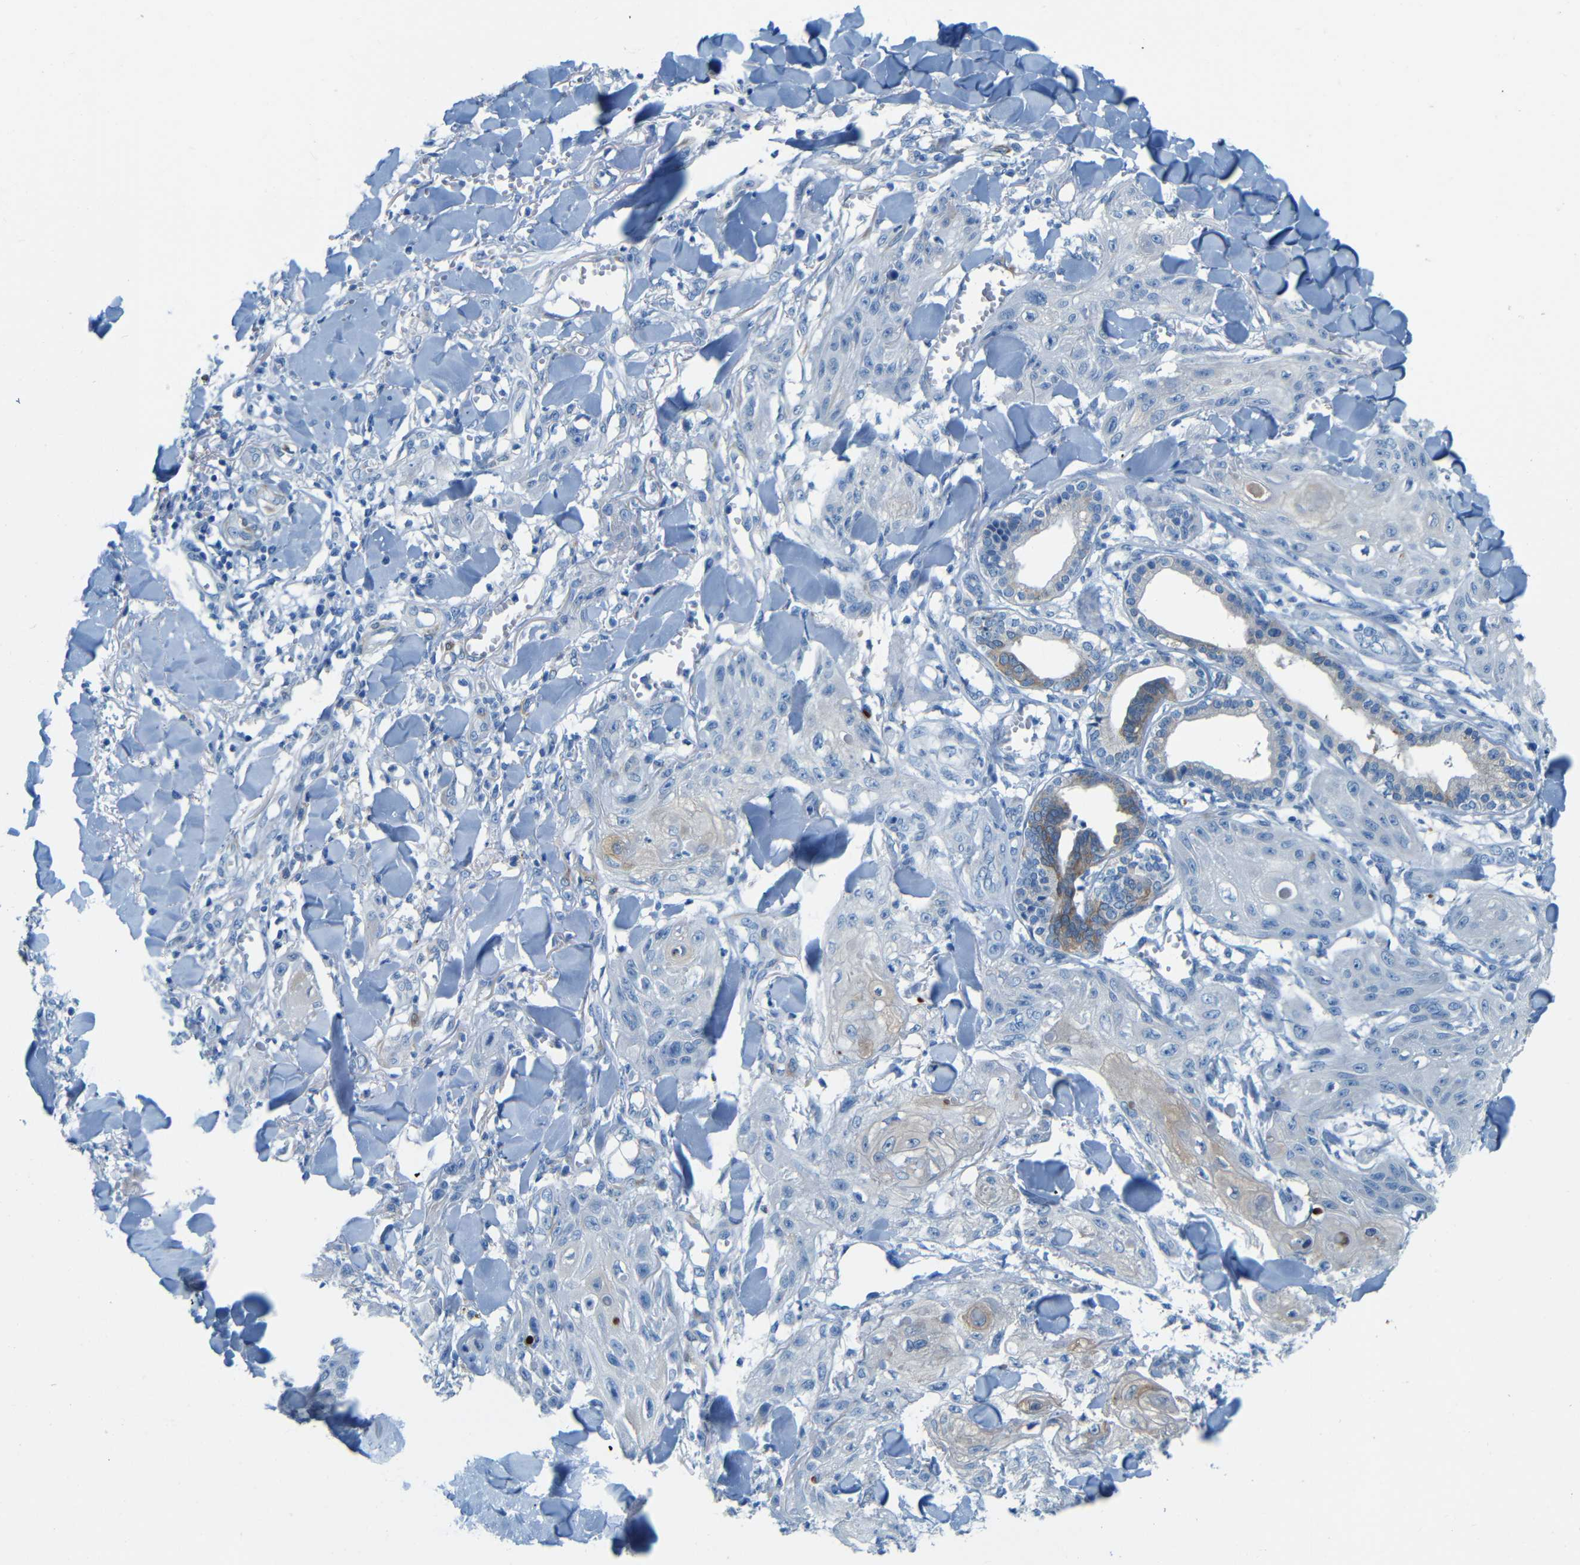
{"staining": {"intensity": "weak", "quantity": "<25%", "location": "cytoplasmic/membranous"}, "tissue": "skin cancer", "cell_type": "Tumor cells", "image_type": "cancer", "snomed": [{"axis": "morphology", "description": "Squamous cell carcinoma, NOS"}, {"axis": "topography", "description": "Skin"}], "caption": "Tumor cells show no significant protein expression in skin cancer.", "gene": "MAP2", "patient": {"sex": "male", "age": 74}}